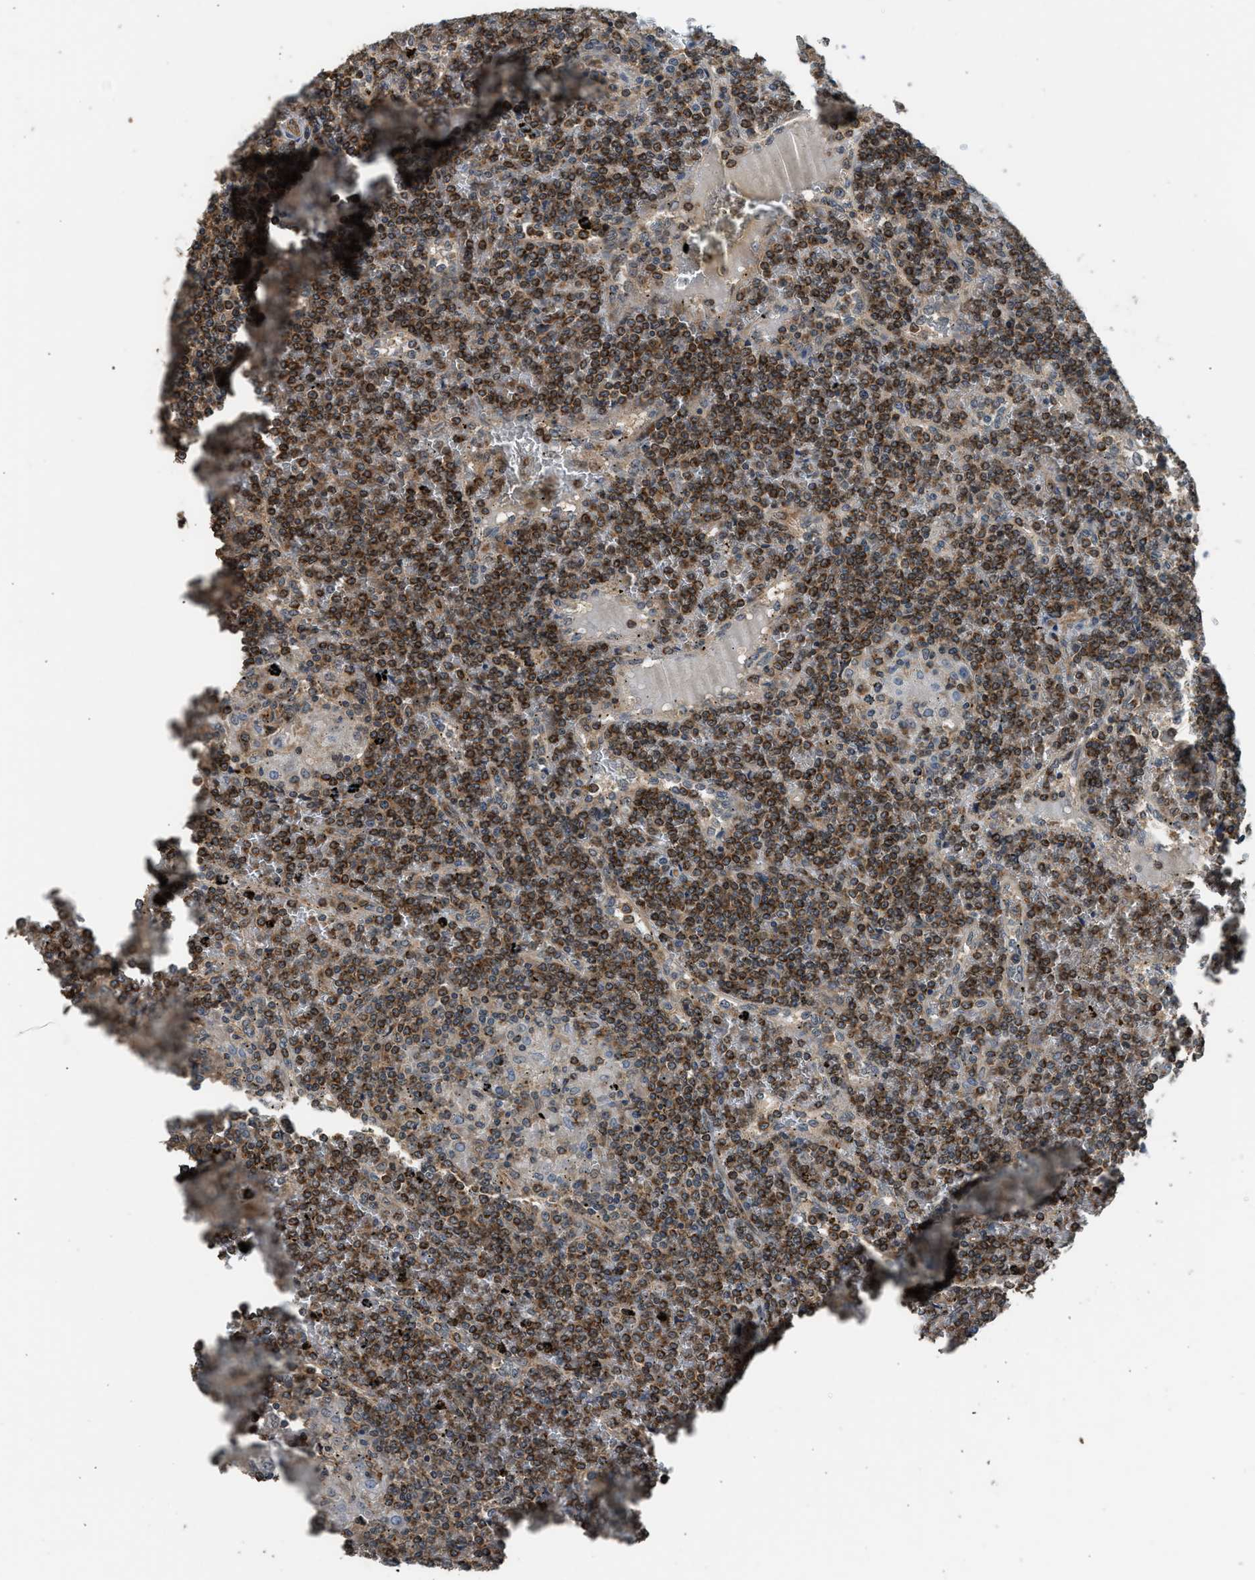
{"staining": {"intensity": "strong", "quantity": ">75%", "location": "cytoplasmic/membranous"}, "tissue": "lymphoma", "cell_type": "Tumor cells", "image_type": "cancer", "snomed": [{"axis": "morphology", "description": "Malignant lymphoma, non-Hodgkin's type, Low grade"}, {"axis": "topography", "description": "Spleen"}], "caption": "Protein analysis of low-grade malignant lymphoma, non-Hodgkin's type tissue exhibits strong cytoplasmic/membranous staining in about >75% of tumor cells. The protein of interest is shown in brown color, while the nuclei are stained blue.", "gene": "HIP1R", "patient": {"sex": "female", "age": 19}}